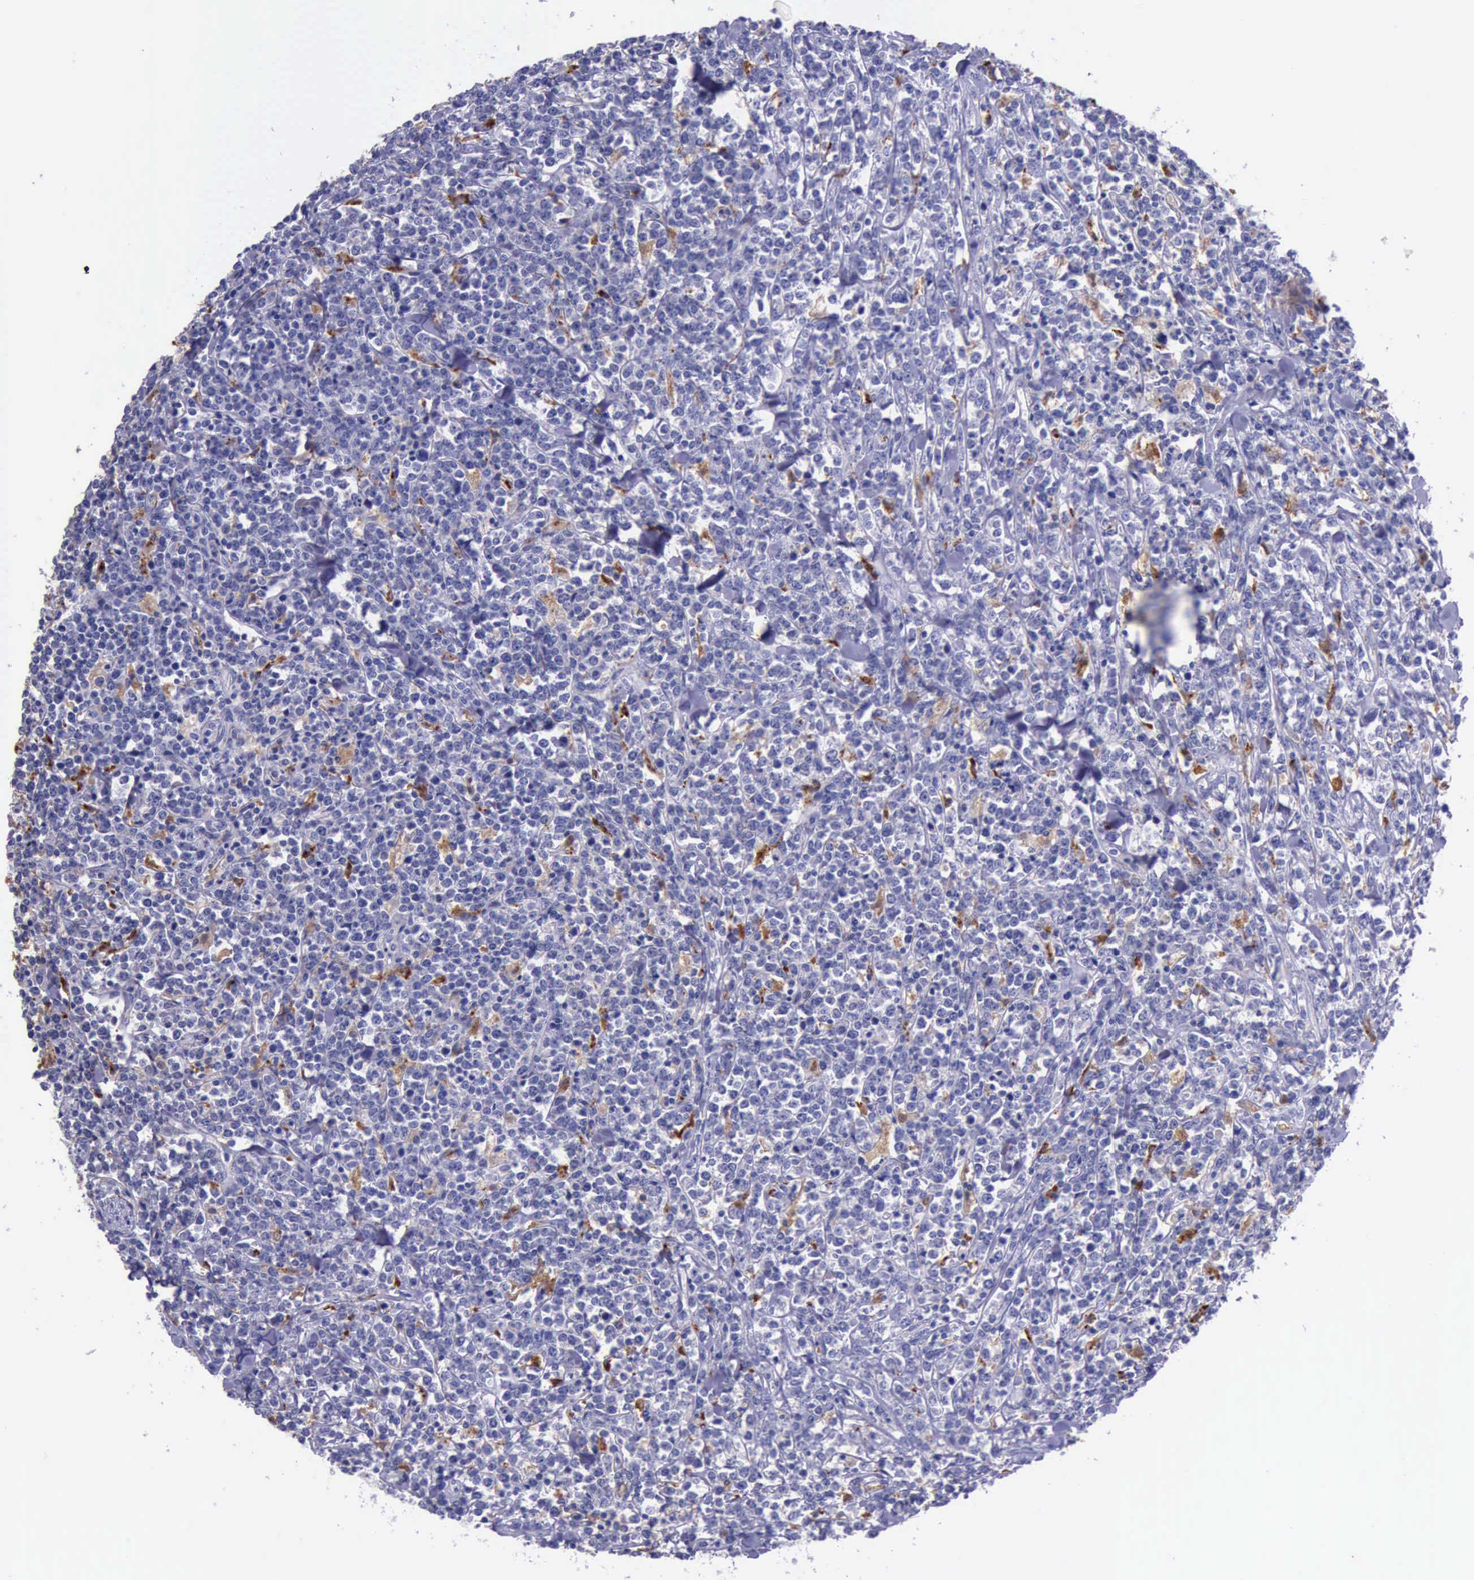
{"staining": {"intensity": "negative", "quantity": "none", "location": "none"}, "tissue": "lymphoma", "cell_type": "Tumor cells", "image_type": "cancer", "snomed": [{"axis": "morphology", "description": "Malignant lymphoma, non-Hodgkin's type, High grade"}, {"axis": "topography", "description": "Small intestine"}, {"axis": "topography", "description": "Colon"}], "caption": "Micrograph shows no significant protein positivity in tumor cells of lymphoma.", "gene": "GLA", "patient": {"sex": "male", "age": 8}}